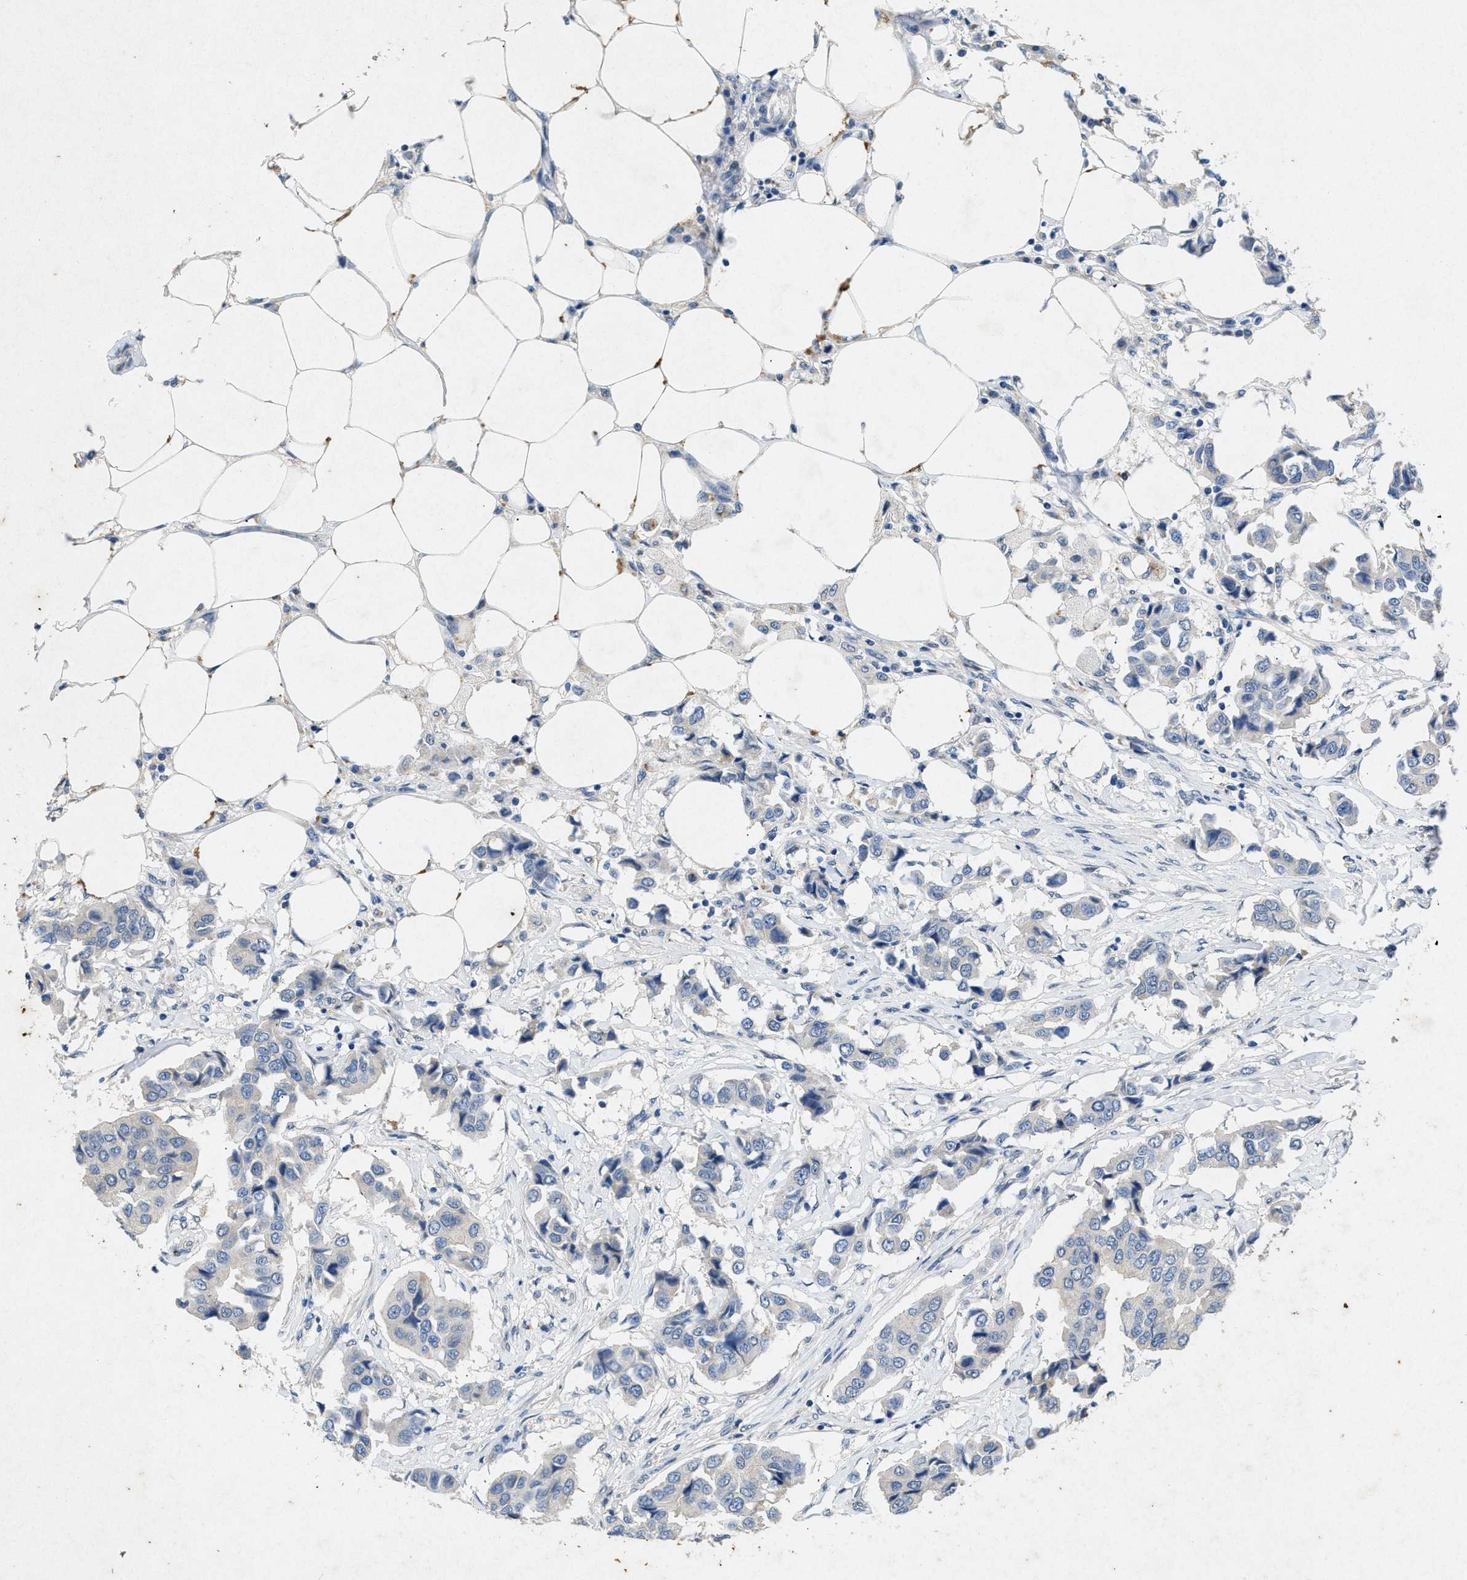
{"staining": {"intensity": "negative", "quantity": "none", "location": "none"}, "tissue": "breast cancer", "cell_type": "Tumor cells", "image_type": "cancer", "snomed": [{"axis": "morphology", "description": "Duct carcinoma"}, {"axis": "topography", "description": "Breast"}], "caption": "This is an immunohistochemistry (IHC) micrograph of intraductal carcinoma (breast). There is no positivity in tumor cells.", "gene": "PRKG2", "patient": {"sex": "female", "age": 80}}